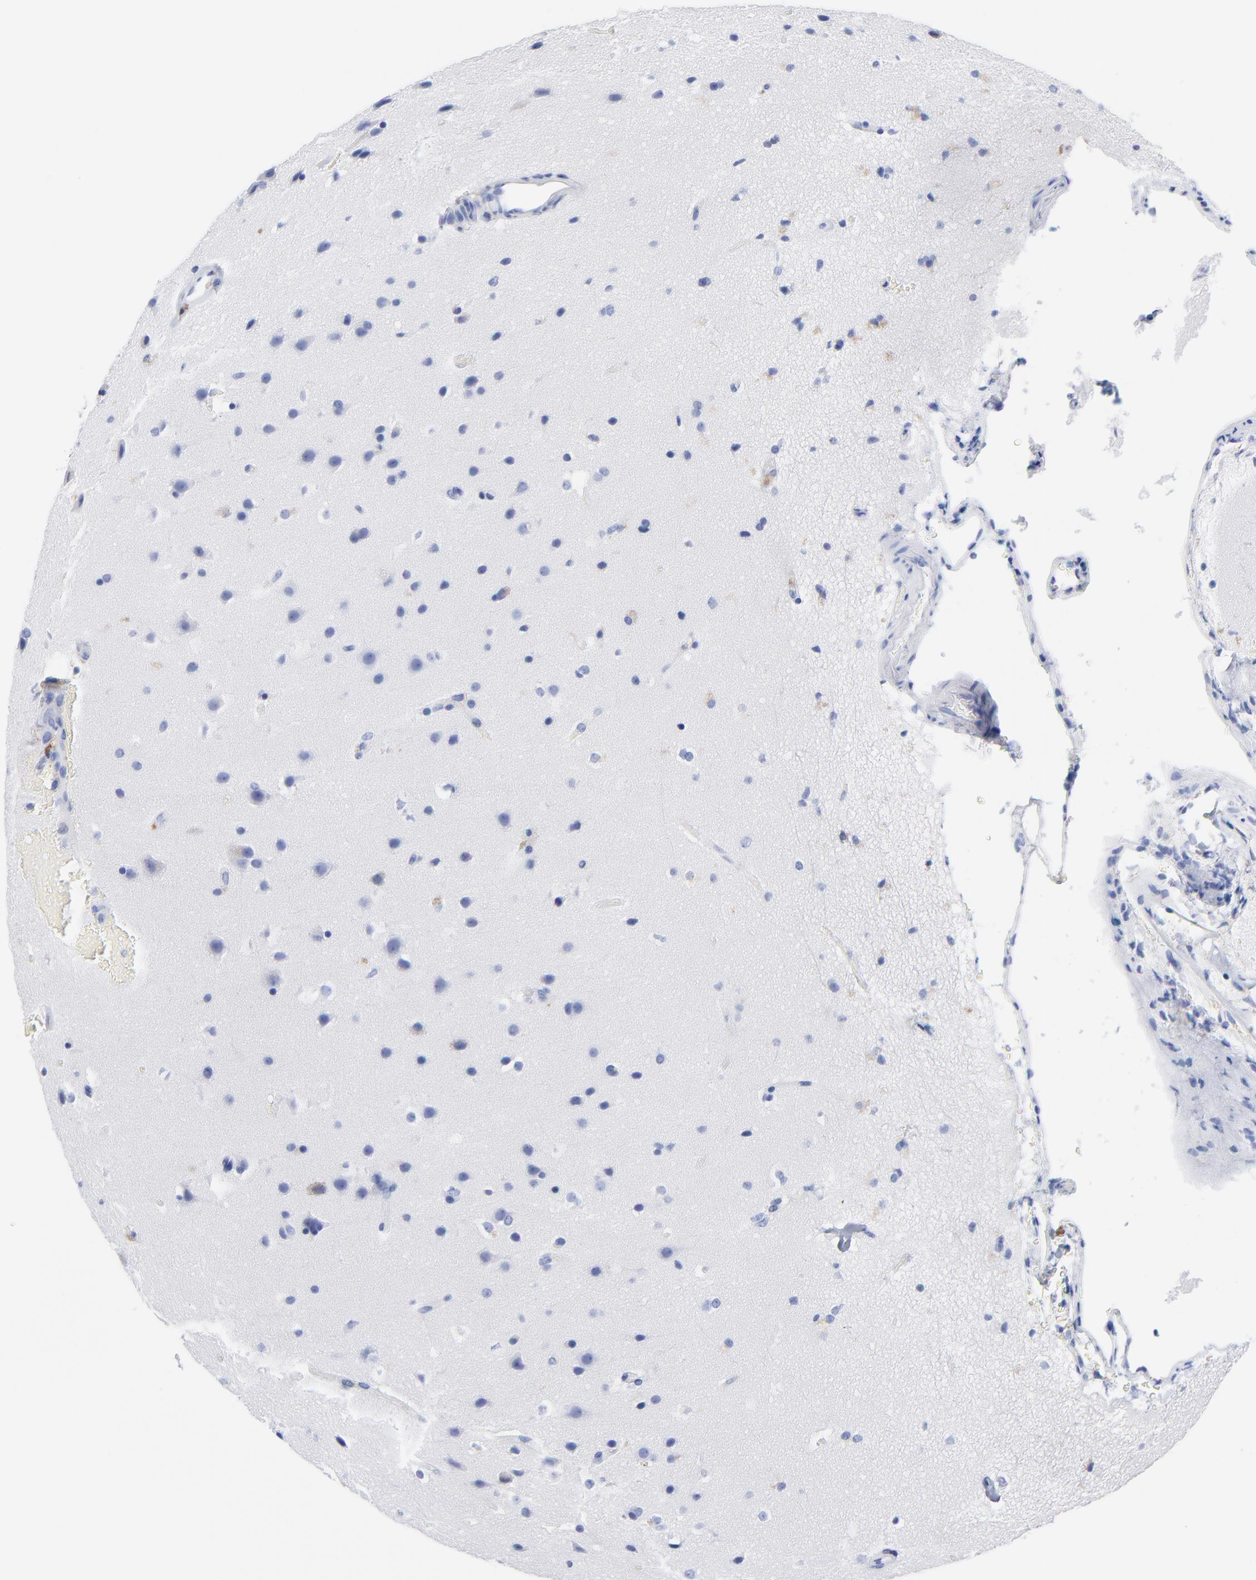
{"staining": {"intensity": "negative", "quantity": "none", "location": "none"}, "tissue": "glioma", "cell_type": "Tumor cells", "image_type": "cancer", "snomed": [{"axis": "morphology", "description": "Glioma, malignant, Low grade"}, {"axis": "topography", "description": "Cerebral cortex"}], "caption": "The micrograph displays no significant positivity in tumor cells of glioma. Brightfield microscopy of immunohistochemistry stained with DAB (brown) and hematoxylin (blue), captured at high magnification.", "gene": "CPVL", "patient": {"sex": "female", "age": 47}}